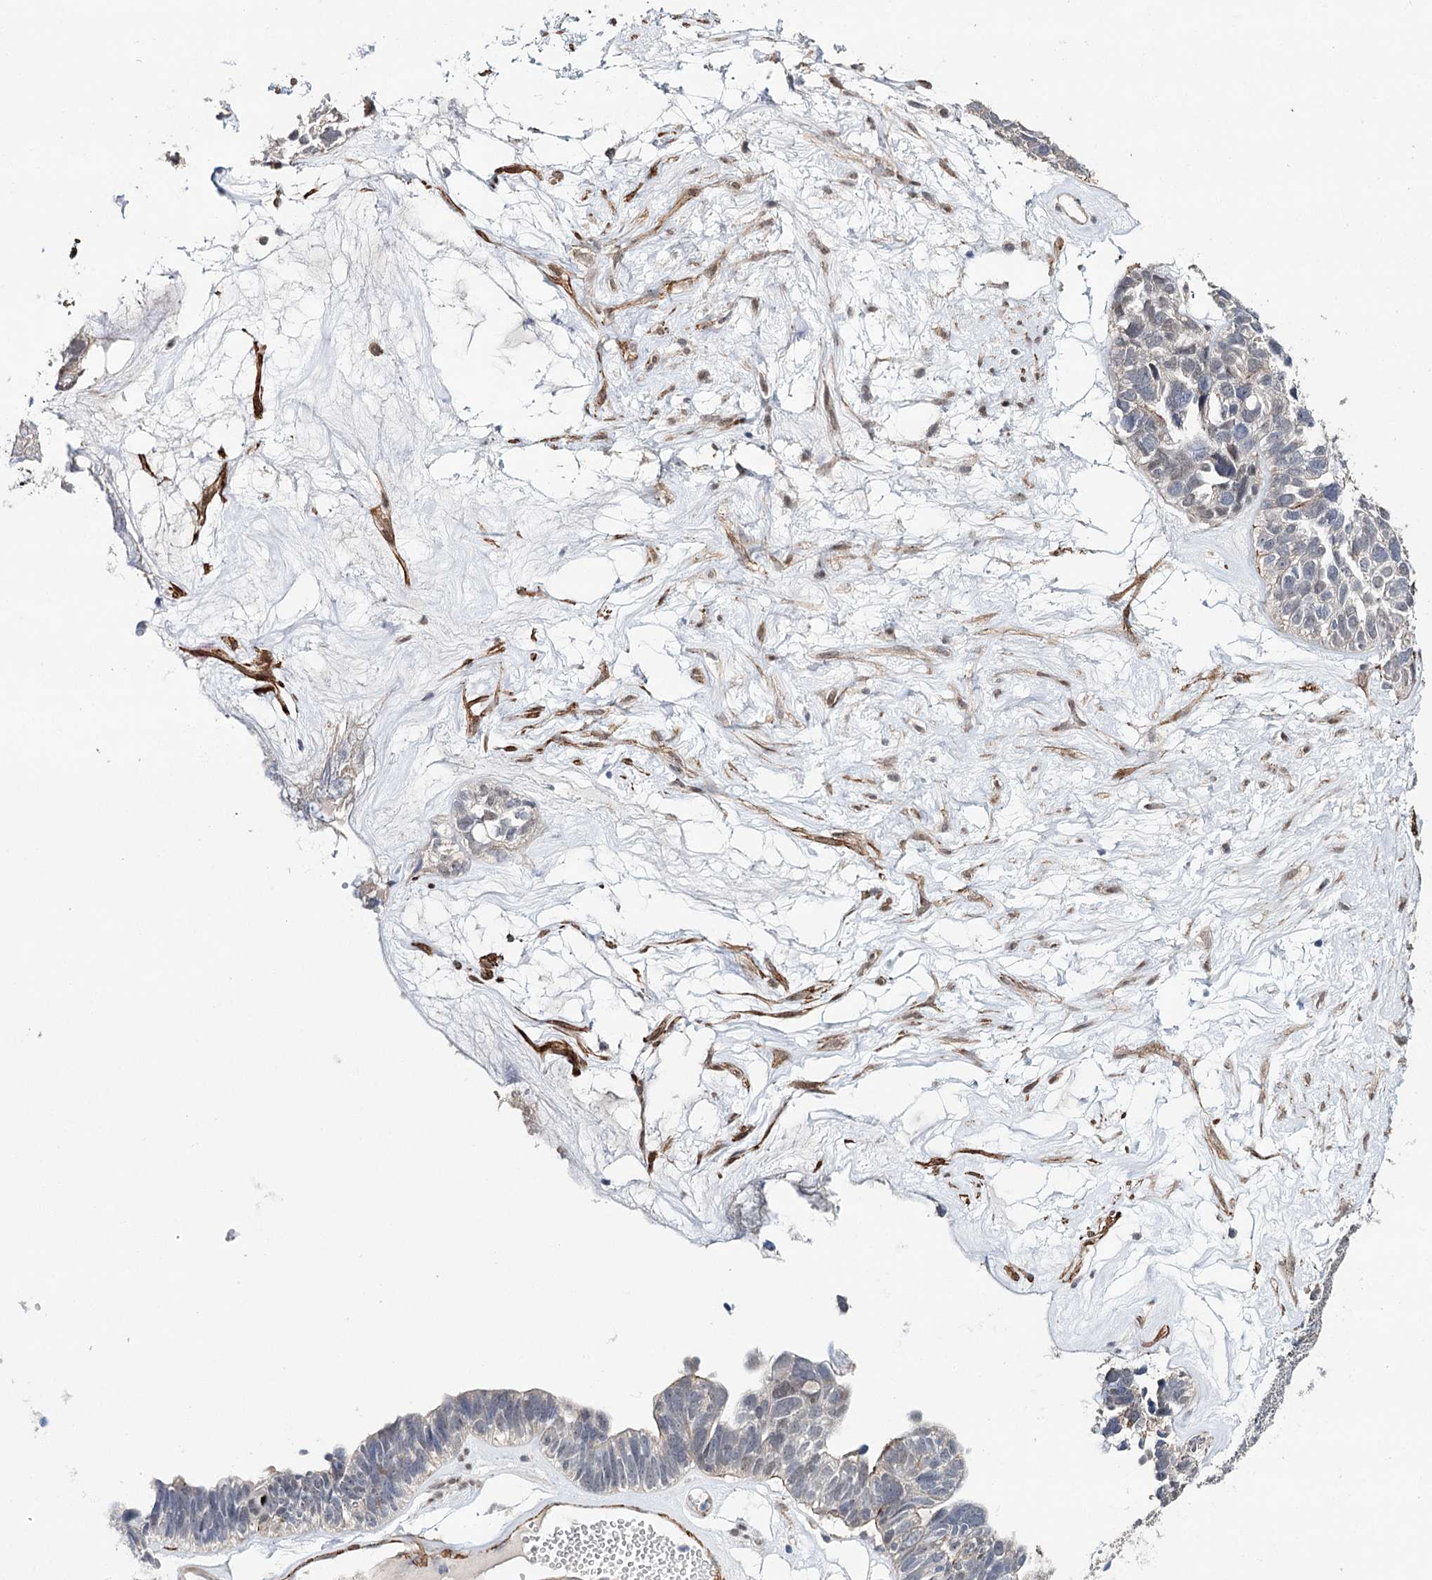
{"staining": {"intensity": "negative", "quantity": "none", "location": "none"}, "tissue": "ovarian cancer", "cell_type": "Tumor cells", "image_type": "cancer", "snomed": [{"axis": "morphology", "description": "Cystadenocarcinoma, serous, NOS"}, {"axis": "topography", "description": "Ovary"}], "caption": "High power microscopy photomicrograph of an IHC photomicrograph of ovarian serous cystadenocarcinoma, revealing no significant staining in tumor cells. (Stains: DAB immunohistochemistry with hematoxylin counter stain, Microscopy: brightfield microscopy at high magnification).", "gene": "CFAP46", "patient": {"sex": "female", "age": 79}}